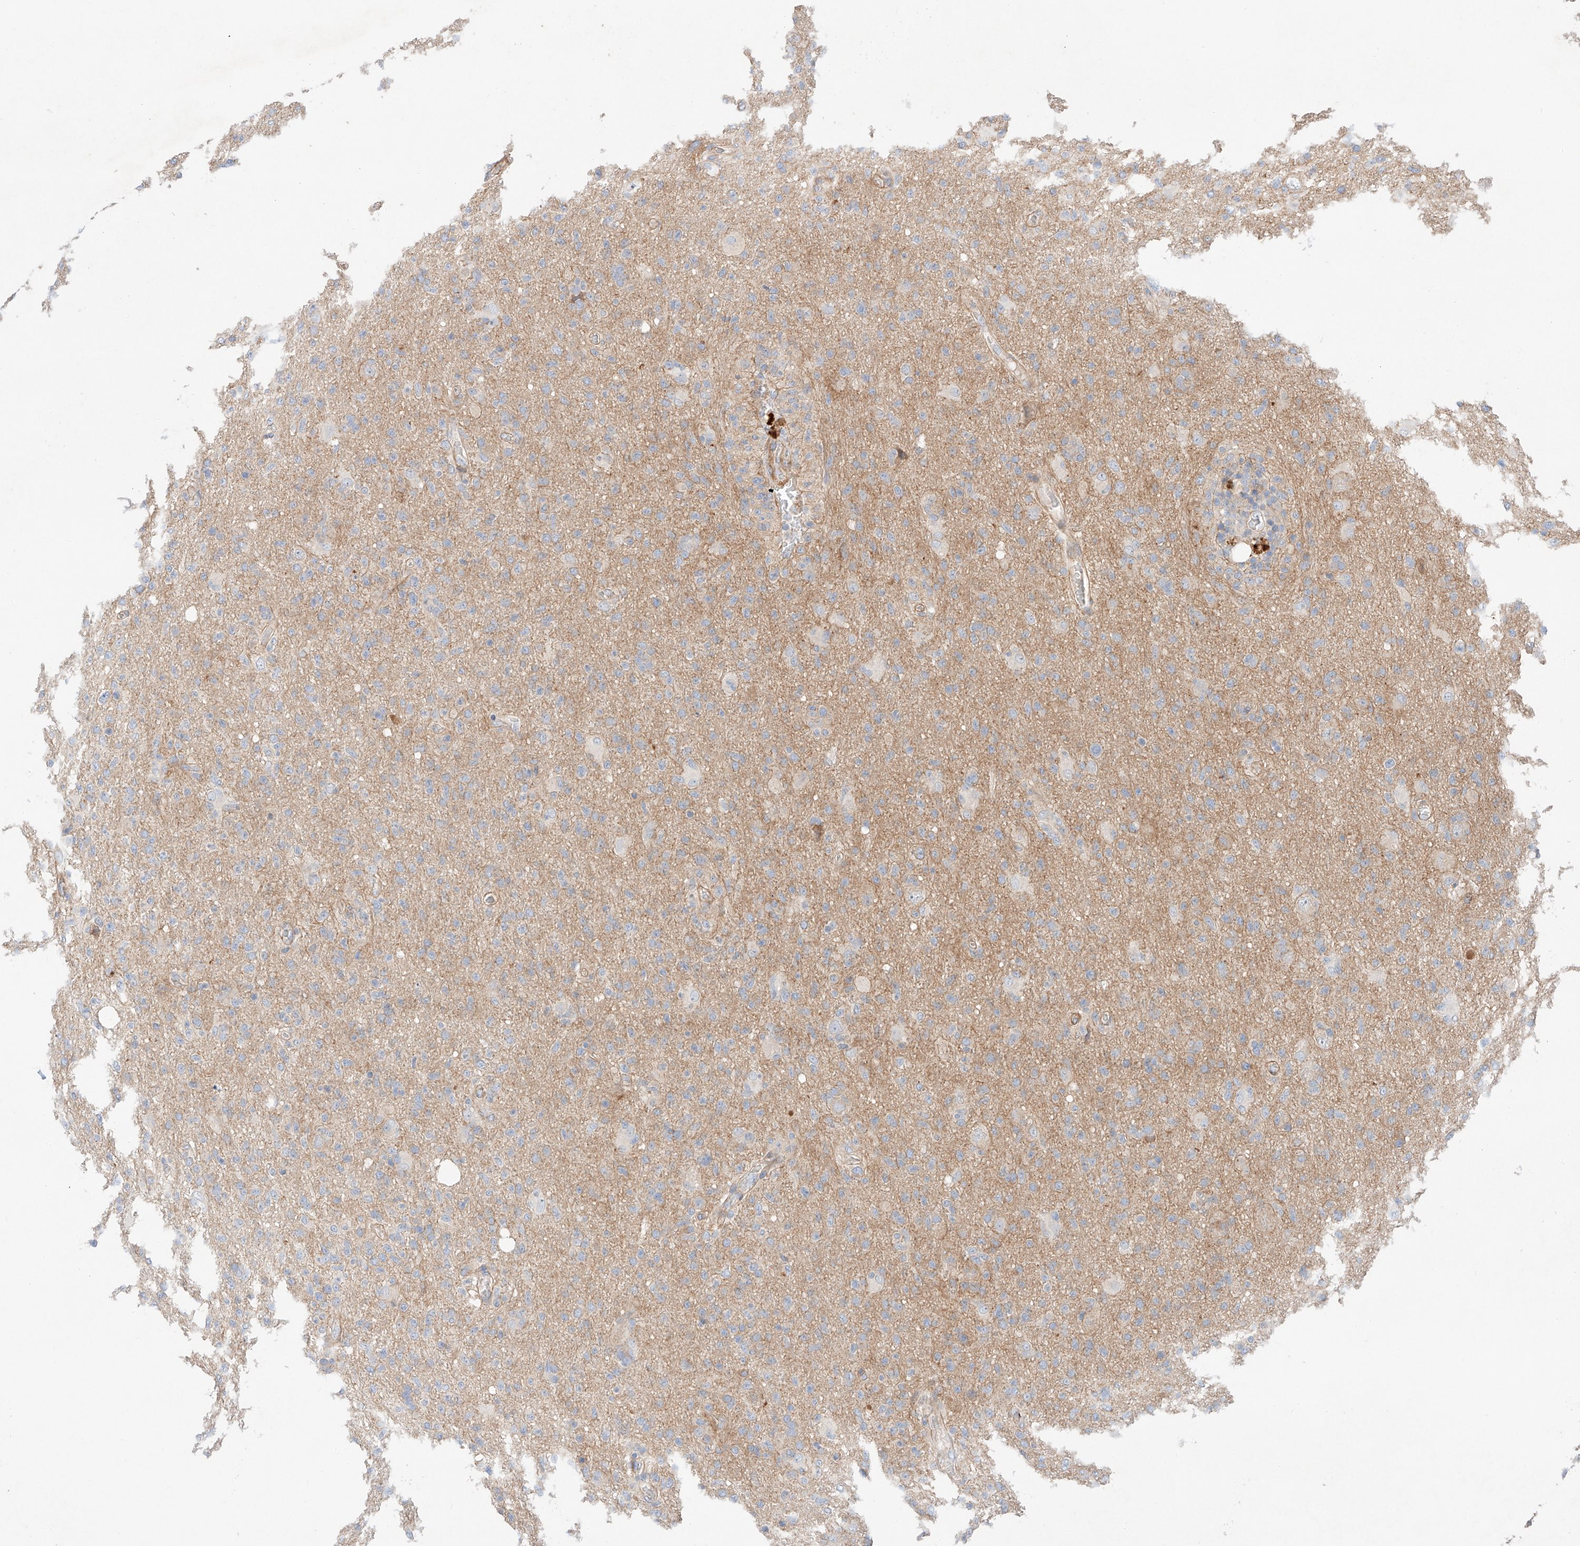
{"staining": {"intensity": "negative", "quantity": "none", "location": "none"}, "tissue": "glioma", "cell_type": "Tumor cells", "image_type": "cancer", "snomed": [{"axis": "morphology", "description": "Glioma, malignant, High grade"}, {"axis": "topography", "description": "Brain"}], "caption": "Tumor cells are negative for protein expression in human malignant high-grade glioma.", "gene": "MINDY4", "patient": {"sex": "female", "age": 57}}